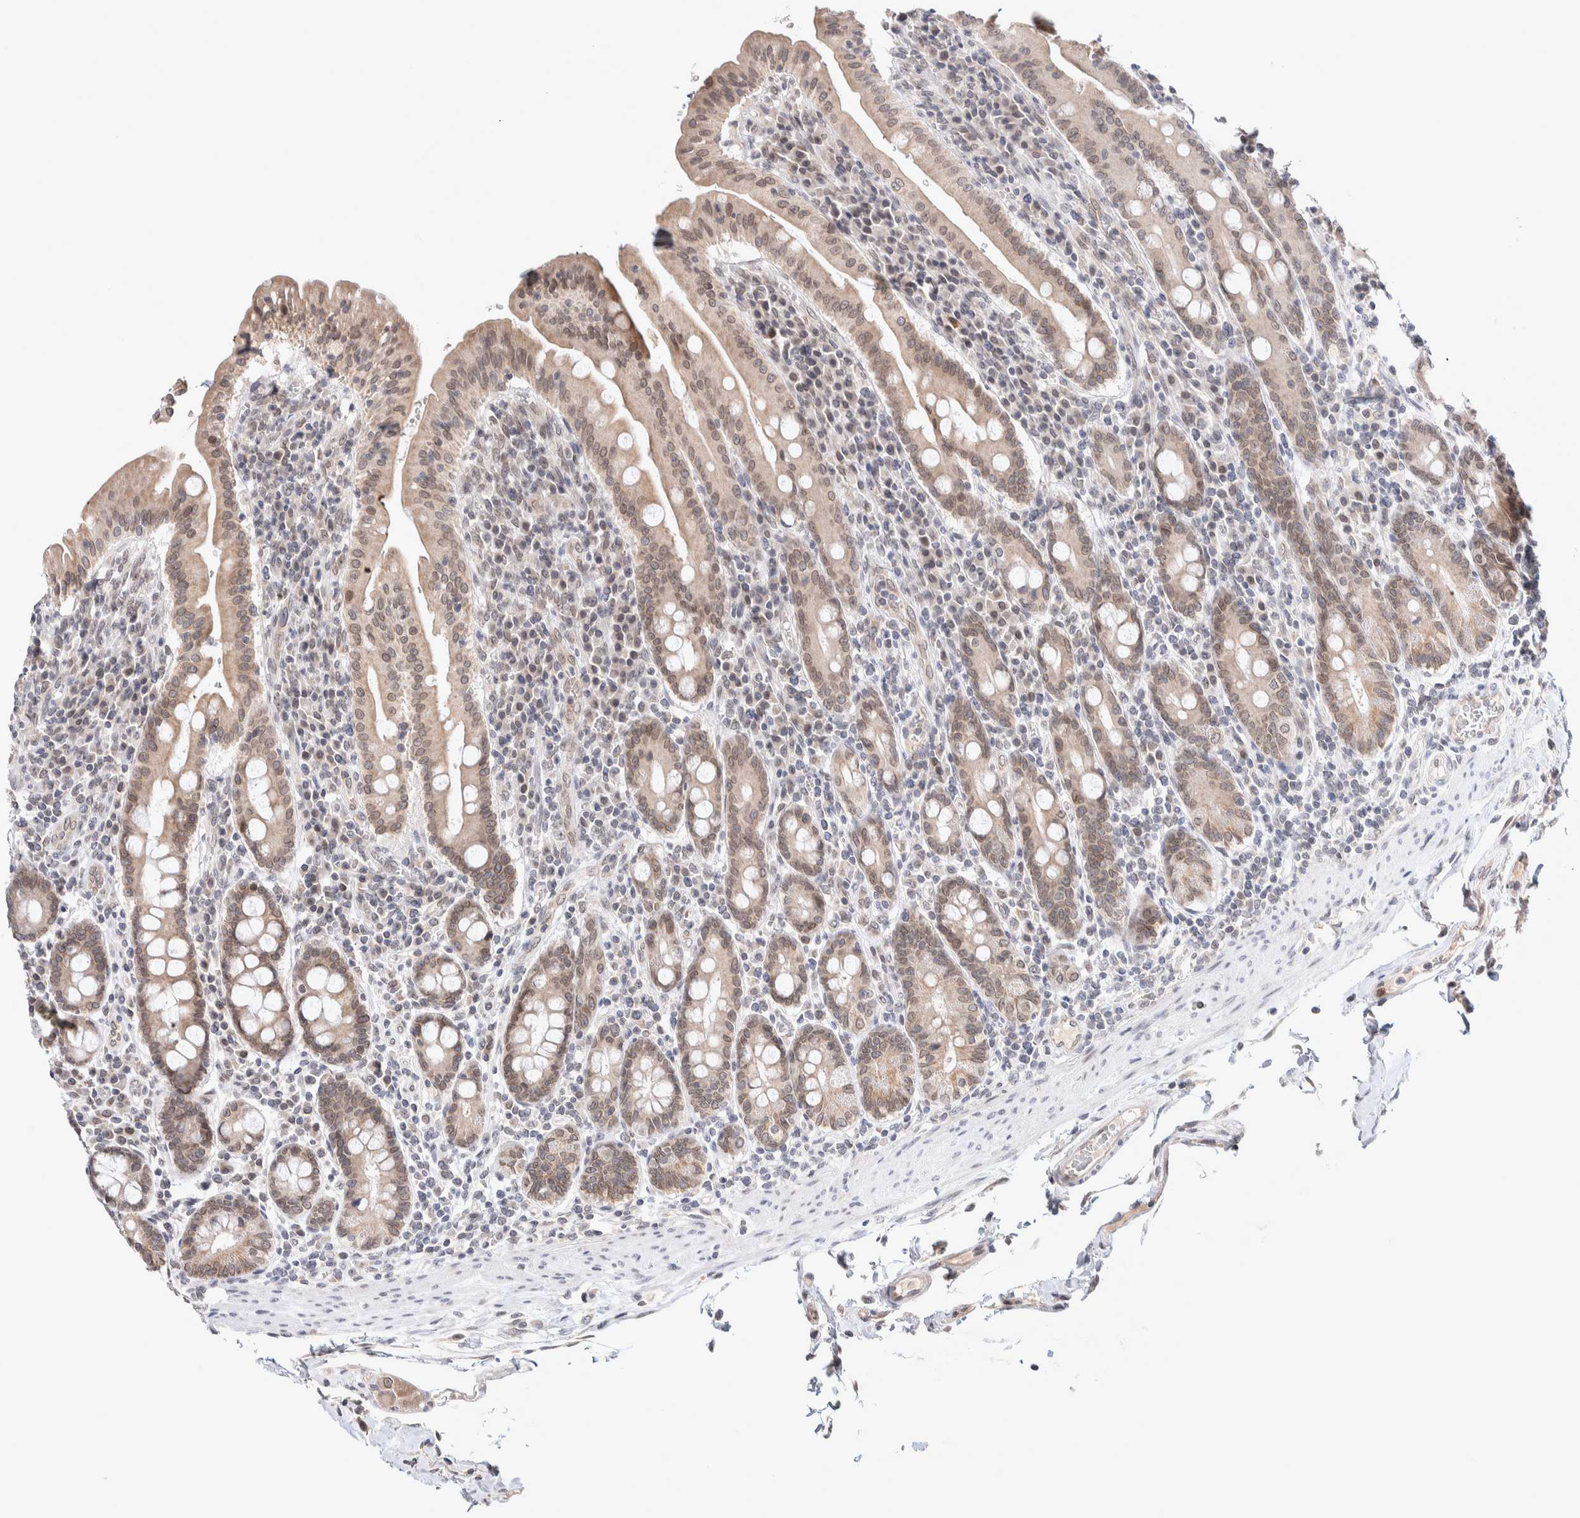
{"staining": {"intensity": "moderate", "quantity": ">75%", "location": "cytoplasmic/membranous"}, "tissue": "duodenum", "cell_type": "Glandular cells", "image_type": "normal", "snomed": [{"axis": "morphology", "description": "Normal tissue, NOS"}, {"axis": "morphology", "description": "Adenocarcinoma, NOS"}, {"axis": "topography", "description": "Pancreas"}, {"axis": "topography", "description": "Duodenum"}], "caption": "A high-resolution photomicrograph shows immunohistochemistry staining of unremarkable duodenum, which displays moderate cytoplasmic/membranous expression in about >75% of glandular cells.", "gene": "CRAT", "patient": {"sex": "male", "age": 50}}